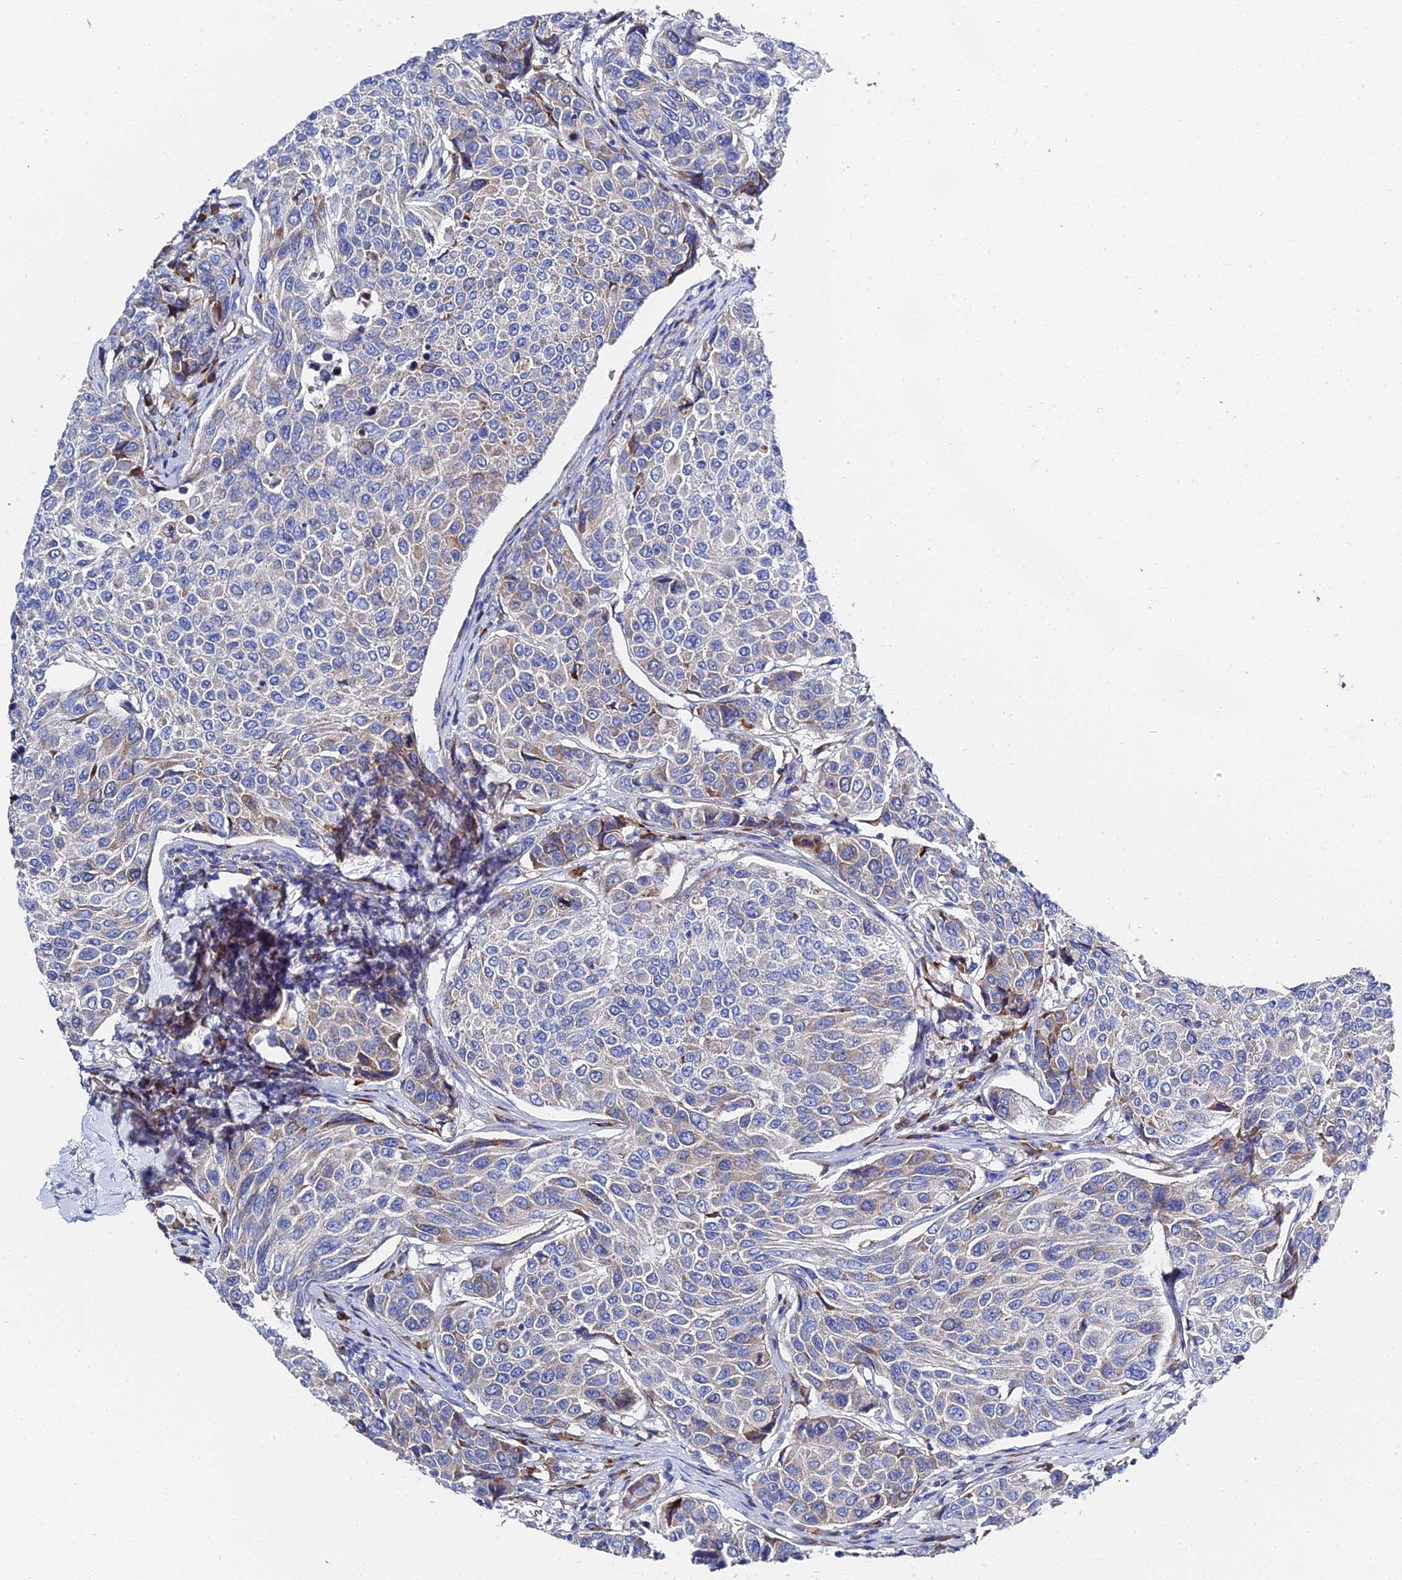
{"staining": {"intensity": "weak", "quantity": "<25%", "location": "cytoplasmic/membranous"}, "tissue": "breast cancer", "cell_type": "Tumor cells", "image_type": "cancer", "snomed": [{"axis": "morphology", "description": "Duct carcinoma"}, {"axis": "topography", "description": "Breast"}], "caption": "High magnification brightfield microscopy of breast cancer (infiltrating ductal carcinoma) stained with DAB (3,3'-diaminobenzidine) (brown) and counterstained with hematoxylin (blue): tumor cells show no significant positivity.", "gene": "PTTG1", "patient": {"sex": "female", "age": 55}}